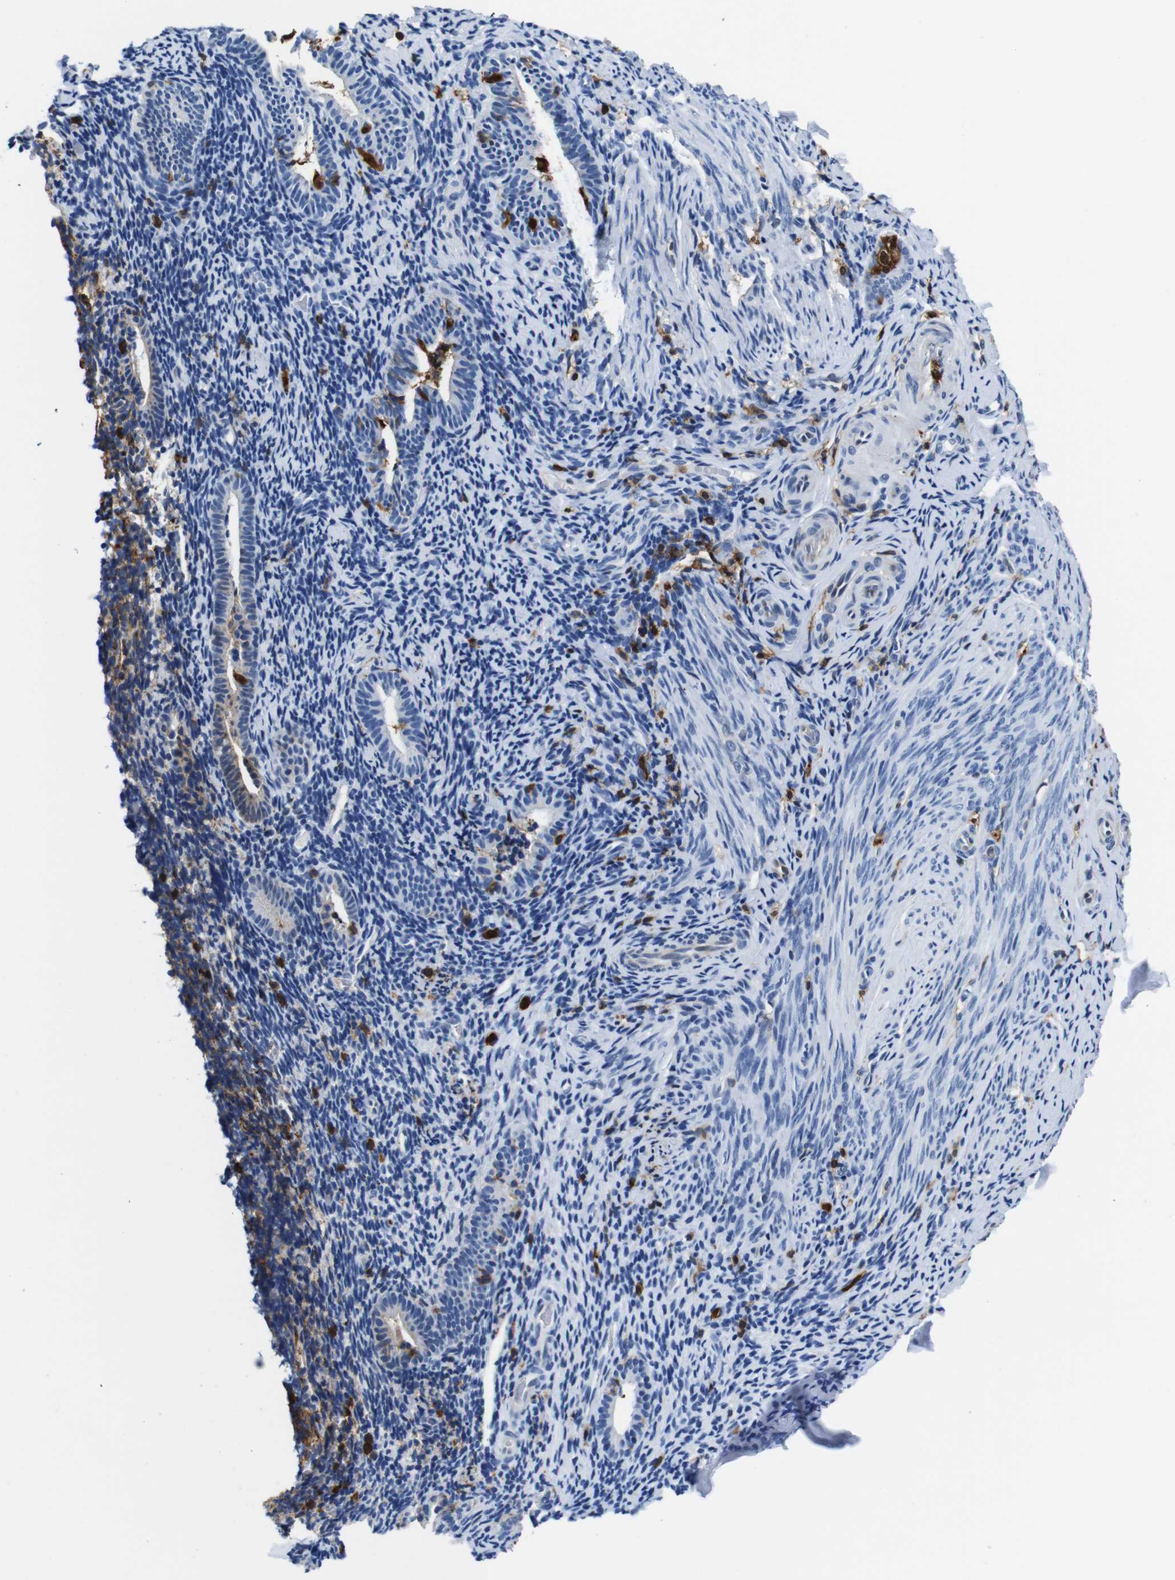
{"staining": {"intensity": "negative", "quantity": "none", "location": "none"}, "tissue": "endometrium", "cell_type": "Cells in endometrial stroma", "image_type": "normal", "snomed": [{"axis": "morphology", "description": "Normal tissue, NOS"}, {"axis": "topography", "description": "Endometrium"}], "caption": "Immunohistochemical staining of unremarkable endometrium exhibits no significant positivity in cells in endometrial stroma. (DAB immunohistochemistry, high magnification).", "gene": "ANXA1", "patient": {"sex": "female", "age": 51}}